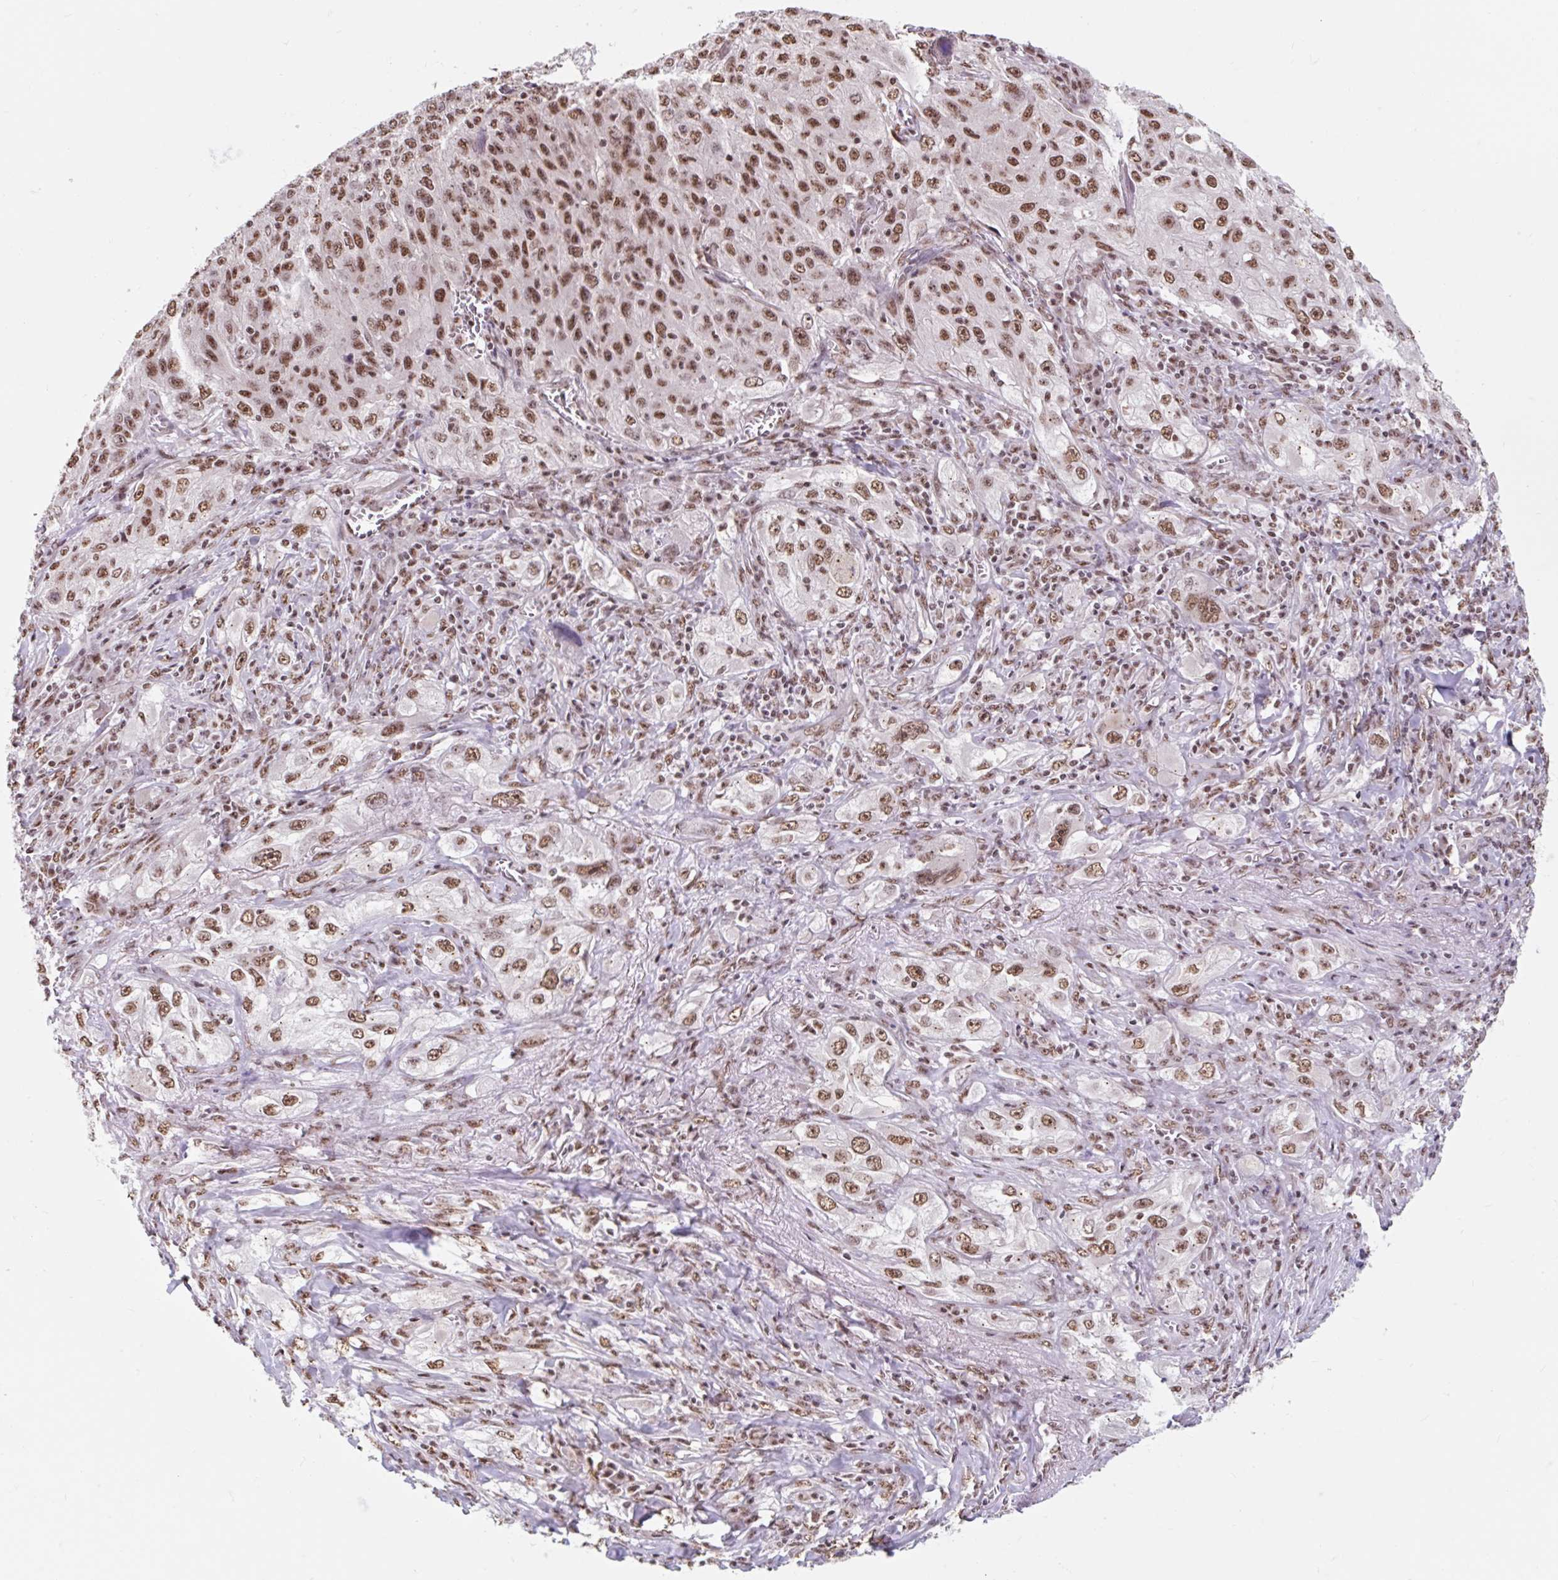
{"staining": {"intensity": "moderate", "quantity": ">75%", "location": "nuclear"}, "tissue": "lung cancer", "cell_type": "Tumor cells", "image_type": "cancer", "snomed": [{"axis": "morphology", "description": "Squamous cell carcinoma, NOS"}, {"axis": "topography", "description": "Lung"}], "caption": "A photomicrograph of human lung cancer stained for a protein reveals moderate nuclear brown staining in tumor cells.", "gene": "BICRA", "patient": {"sex": "female", "age": 69}}